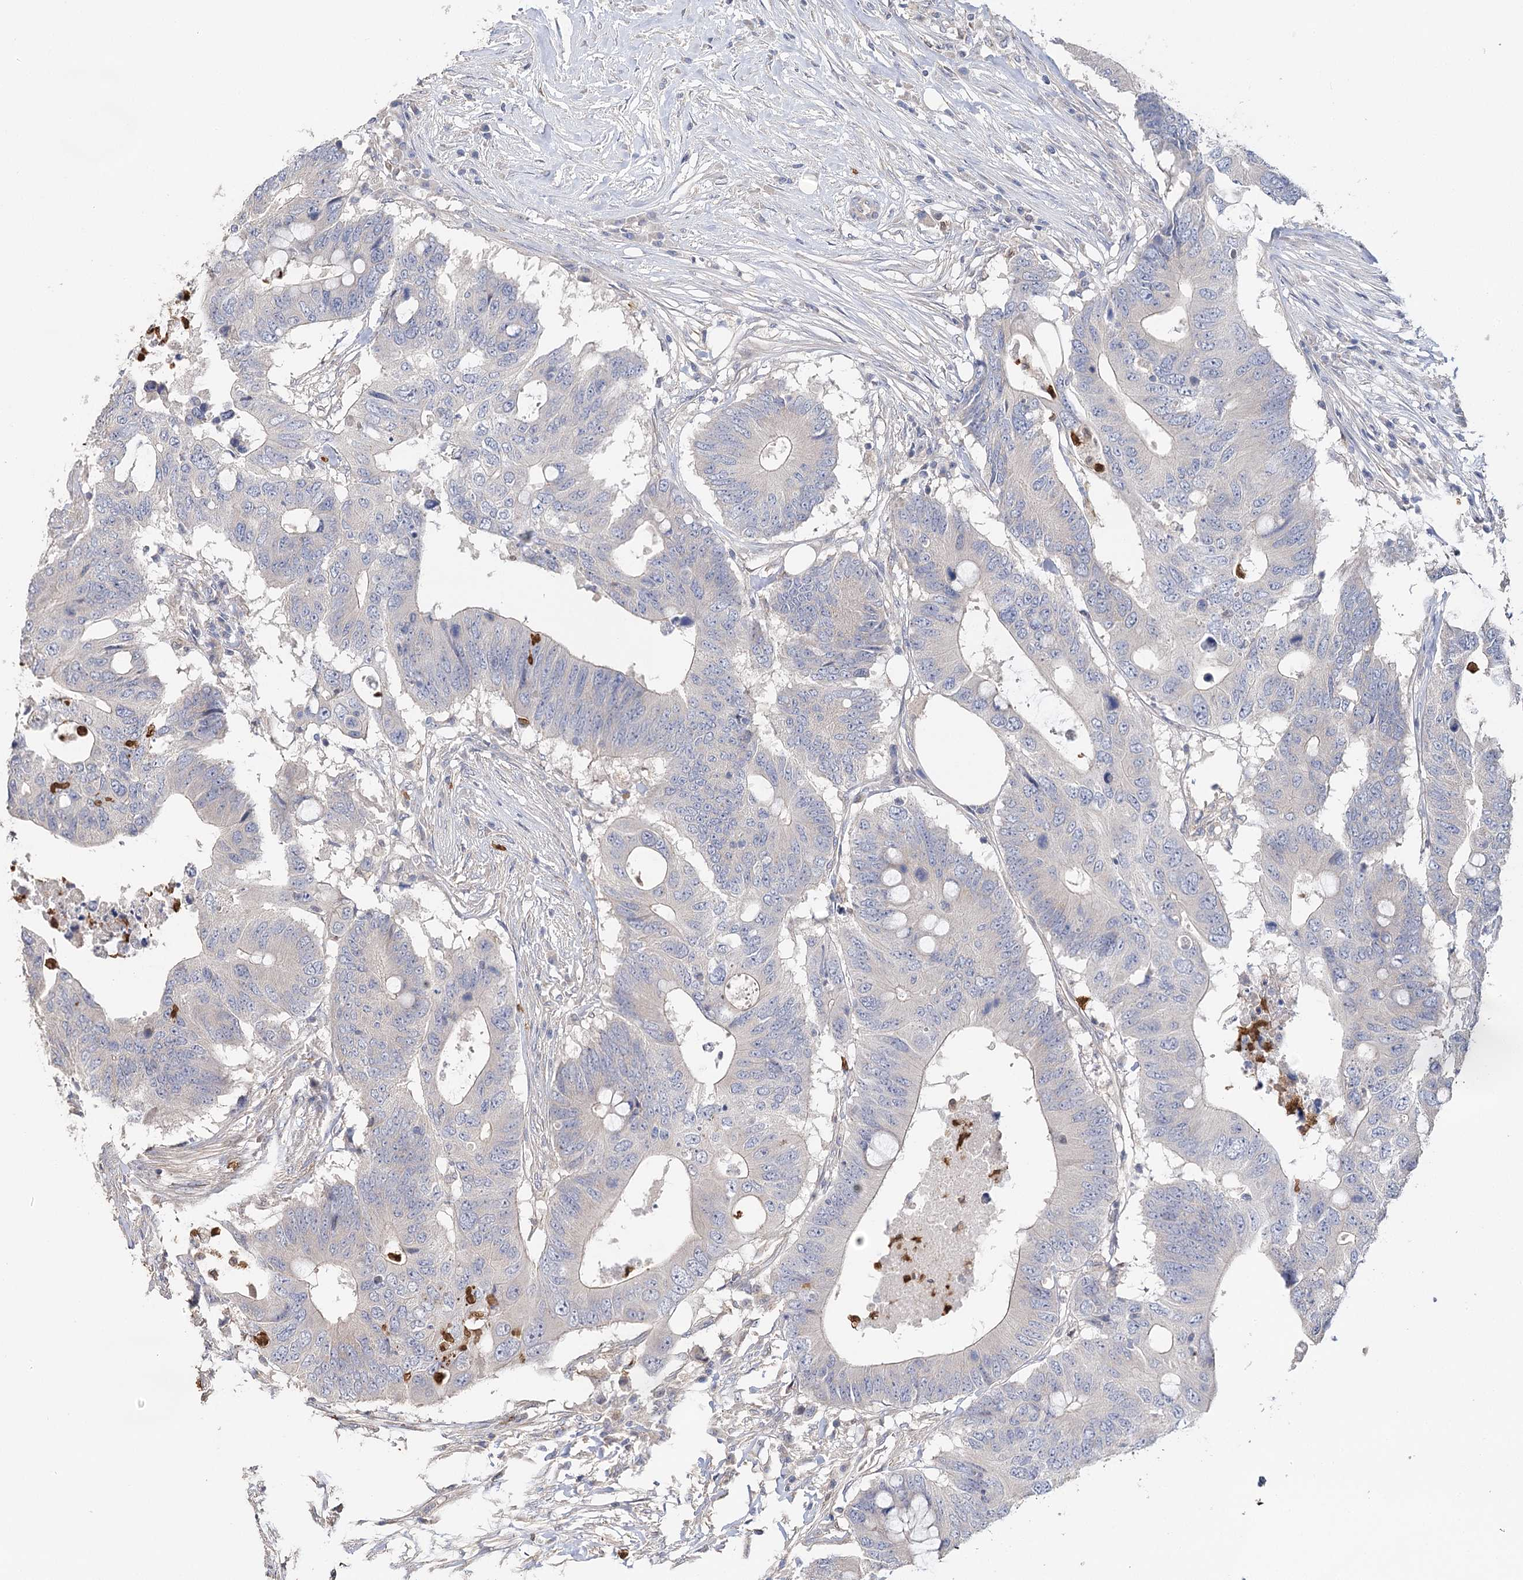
{"staining": {"intensity": "negative", "quantity": "none", "location": "none"}, "tissue": "colorectal cancer", "cell_type": "Tumor cells", "image_type": "cancer", "snomed": [{"axis": "morphology", "description": "Adenocarcinoma, NOS"}, {"axis": "topography", "description": "Colon"}], "caption": "Tumor cells are negative for brown protein staining in colorectal cancer.", "gene": "EPB41L5", "patient": {"sex": "male", "age": 71}}